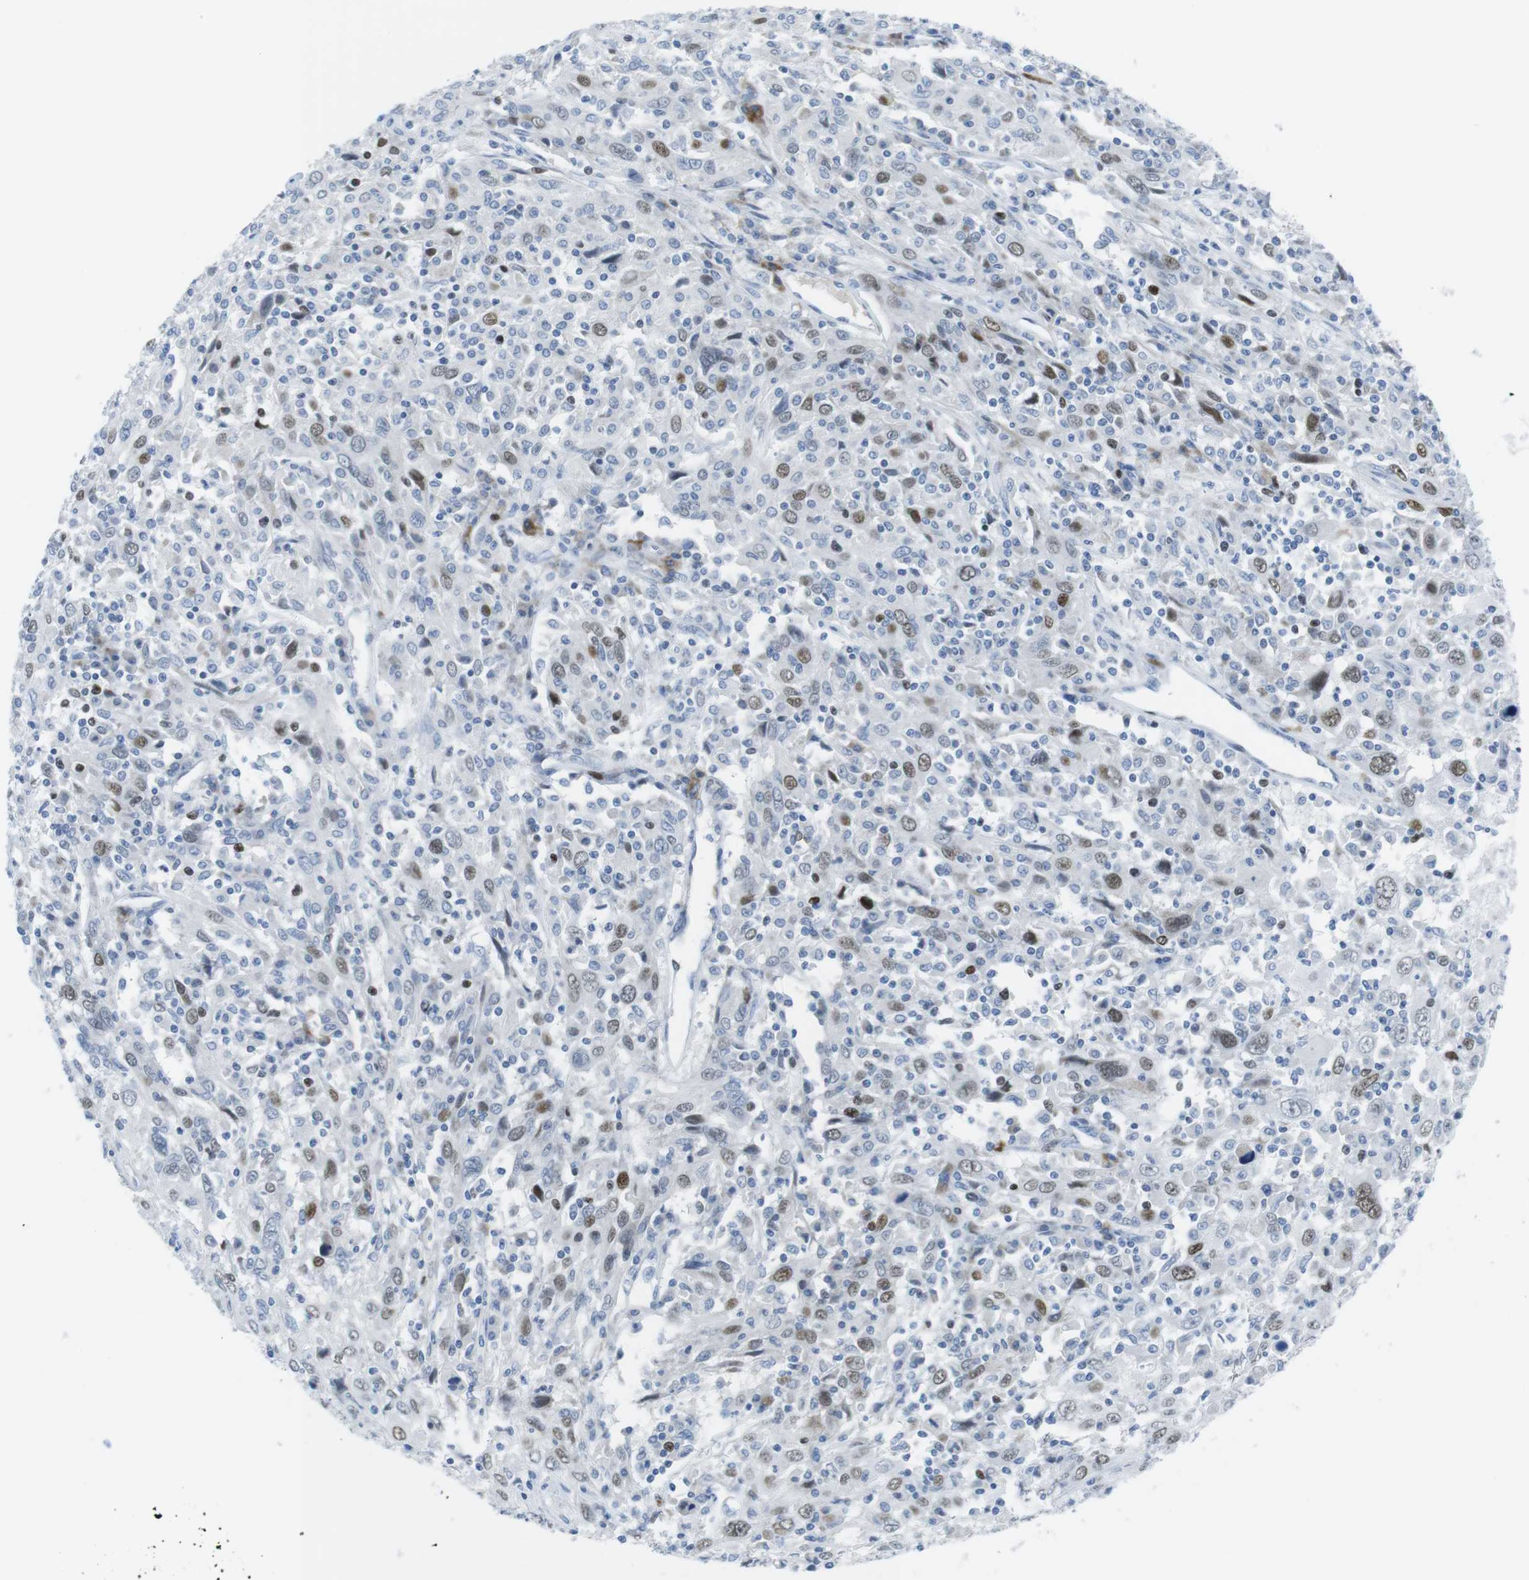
{"staining": {"intensity": "moderate", "quantity": ">75%", "location": "nuclear"}, "tissue": "cervical cancer", "cell_type": "Tumor cells", "image_type": "cancer", "snomed": [{"axis": "morphology", "description": "Squamous cell carcinoma, NOS"}, {"axis": "topography", "description": "Cervix"}], "caption": "A medium amount of moderate nuclear positivity is seen in about >75% of tumor cells in cervical cancer tissue. (DAB IHC, brown staining for protein, blue staining for nuclei).", "gene": "CHAF1A", "patient": {"sex": "female", "age": 46}}